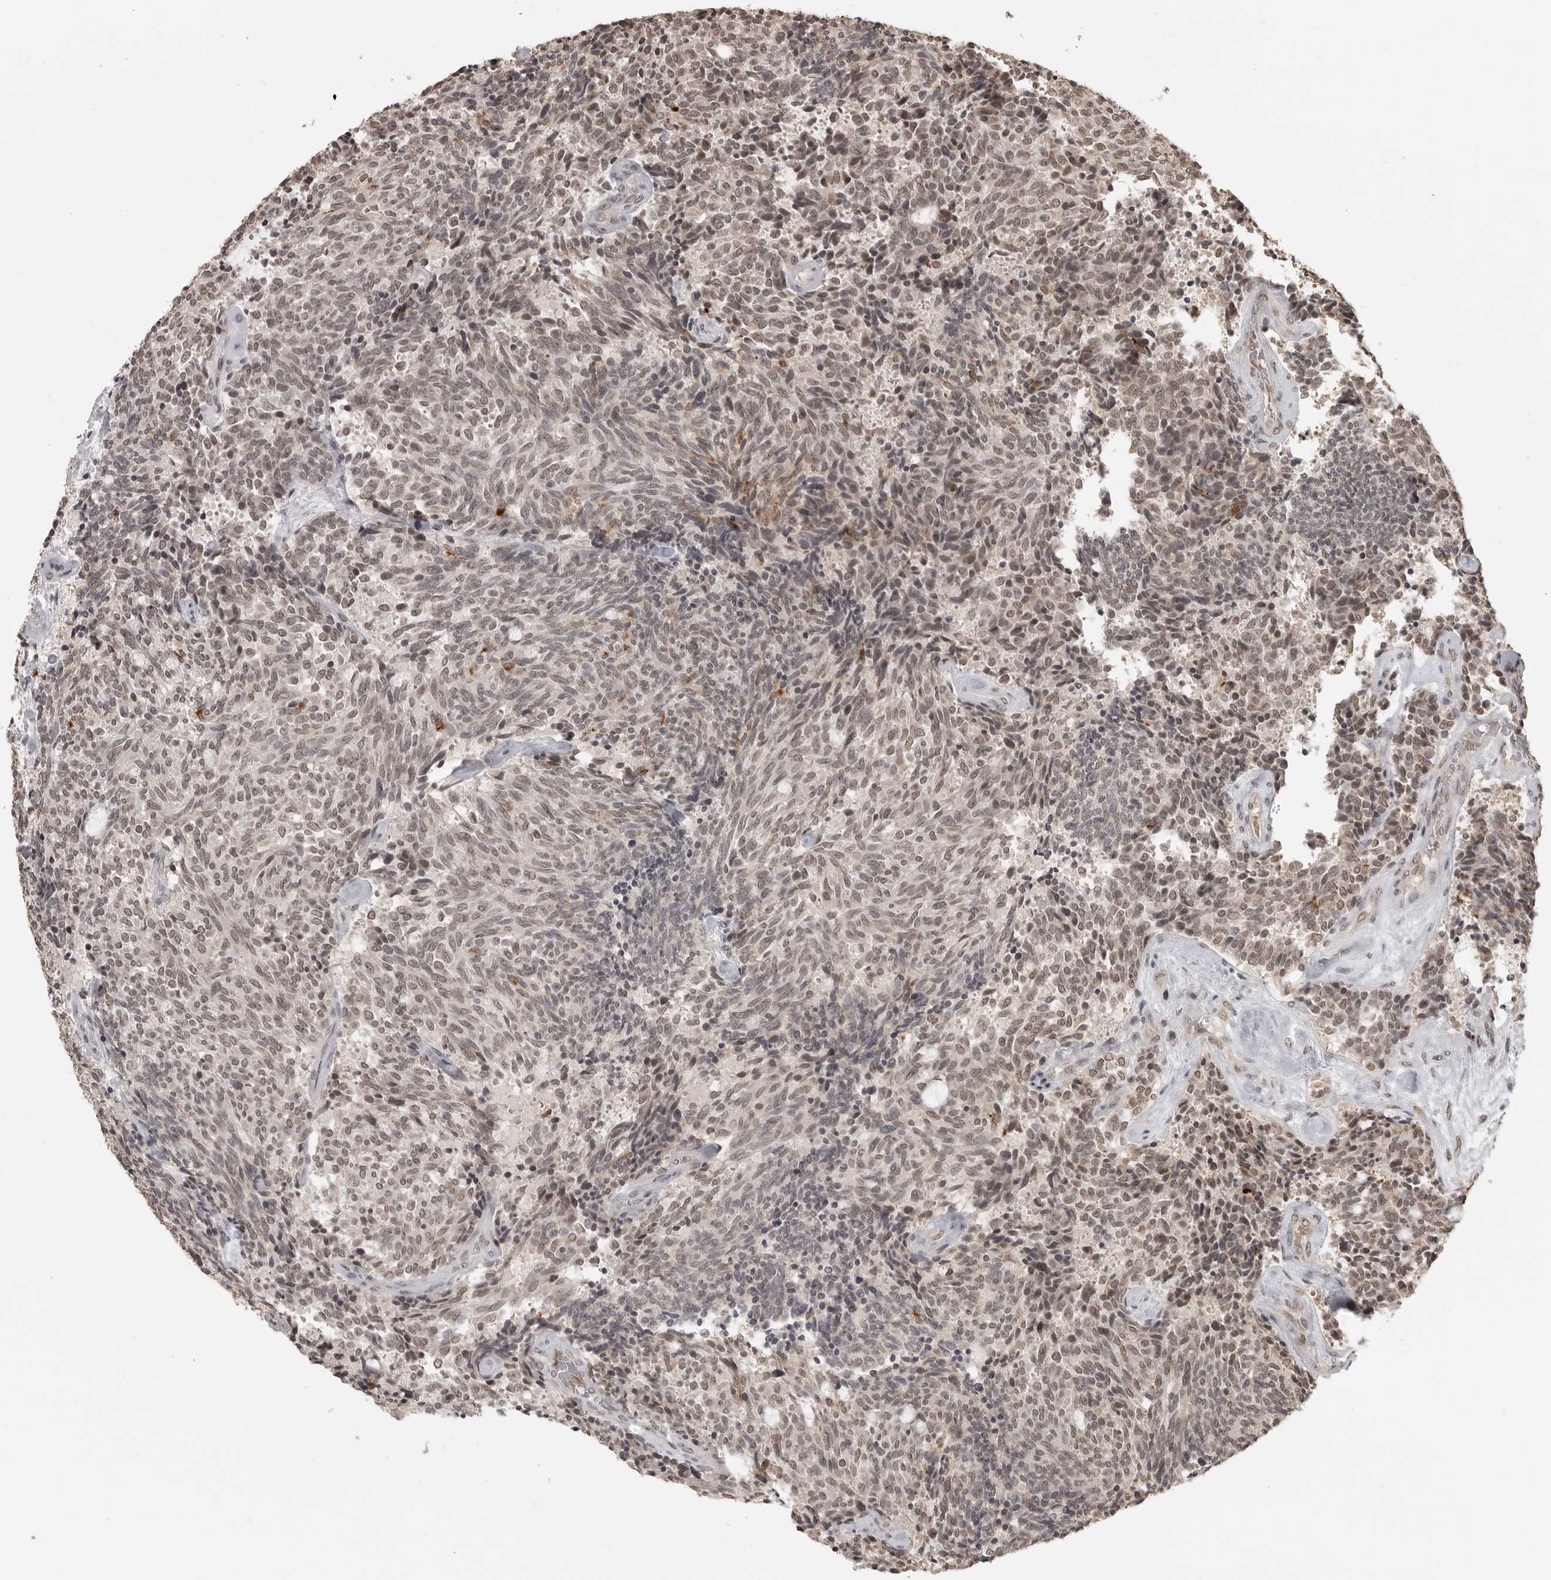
{"staining": {"intensity": "weak", "quantity": "25%-75%", "location": "nuclear"}, "tissue": "carcinoid", "cell_type": "Tumor cells", "image_type": "cancer", "snomed": [{"axis": "morphology", "description": "Carcinoid, malignant, NOS"}, {"axis": "topography", "description": "Pancreas"}], "caption": "Immunohistochemical staining of human carcinoid displays weak nuclear protein staining in about 25%-75% of tumor cells.", "gene": "CLOCK", "patient": {"sex": "female", "age": 54}}